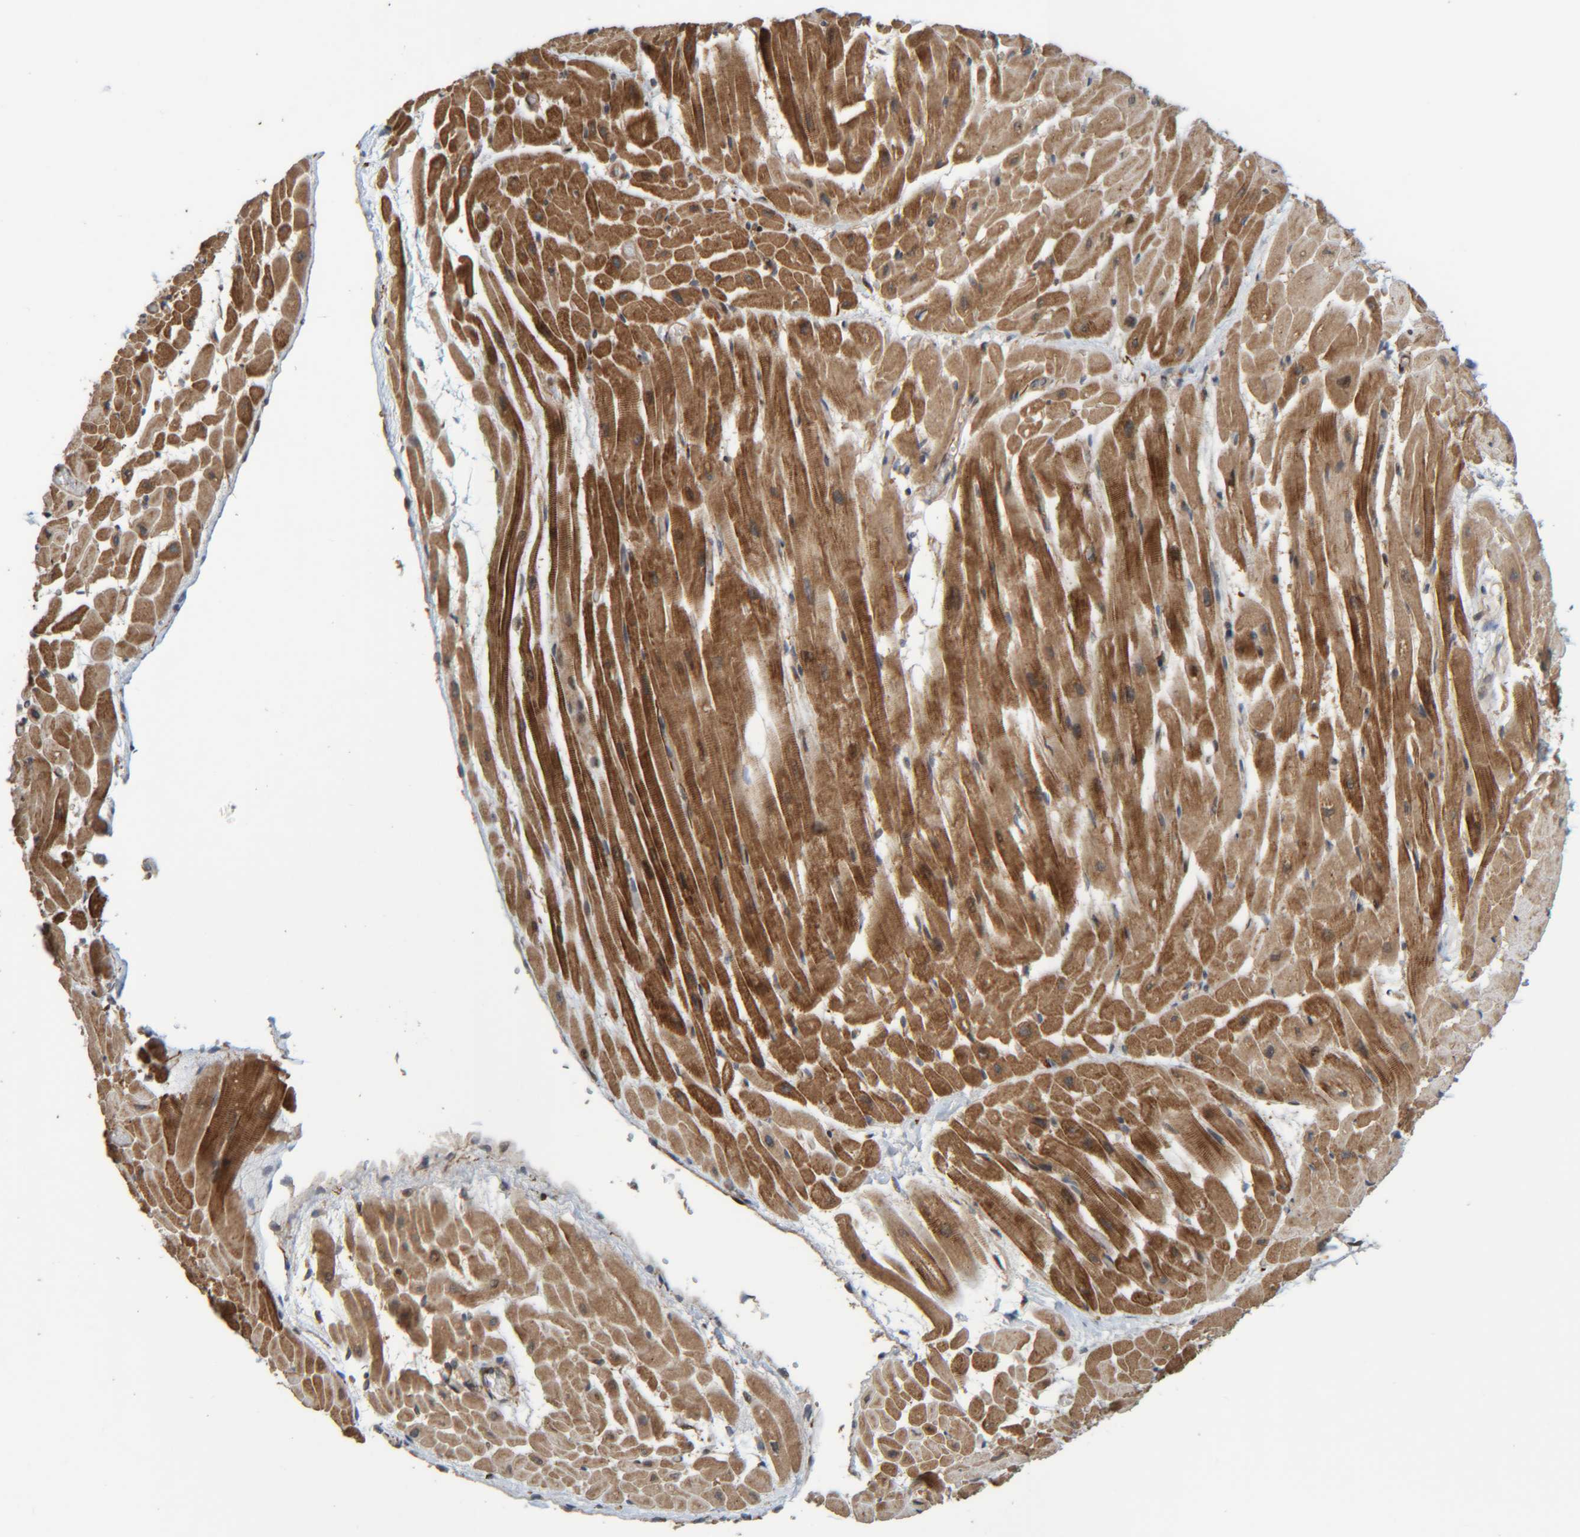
{"staining": {"intensity": "strong", "quantity": ">75%", "location": "cytoplasmic/membranous"}, "tissue": "heart muscle", "cell_type": "Cardiomyocytes", "image_type": "normal", "snomed": [{"axis": "morphology", "description": "Normal tissue, NOS"}, {"axis": "topography", "description": "Heart"}], "caption": "Protein staining of normal heart muscle exhibits strong cytoplasmic/membranous expression in approximately >75% of cardiomyocytes.", "gene": "CCDC57", "patient": {"sex": "male", "age": 45}}